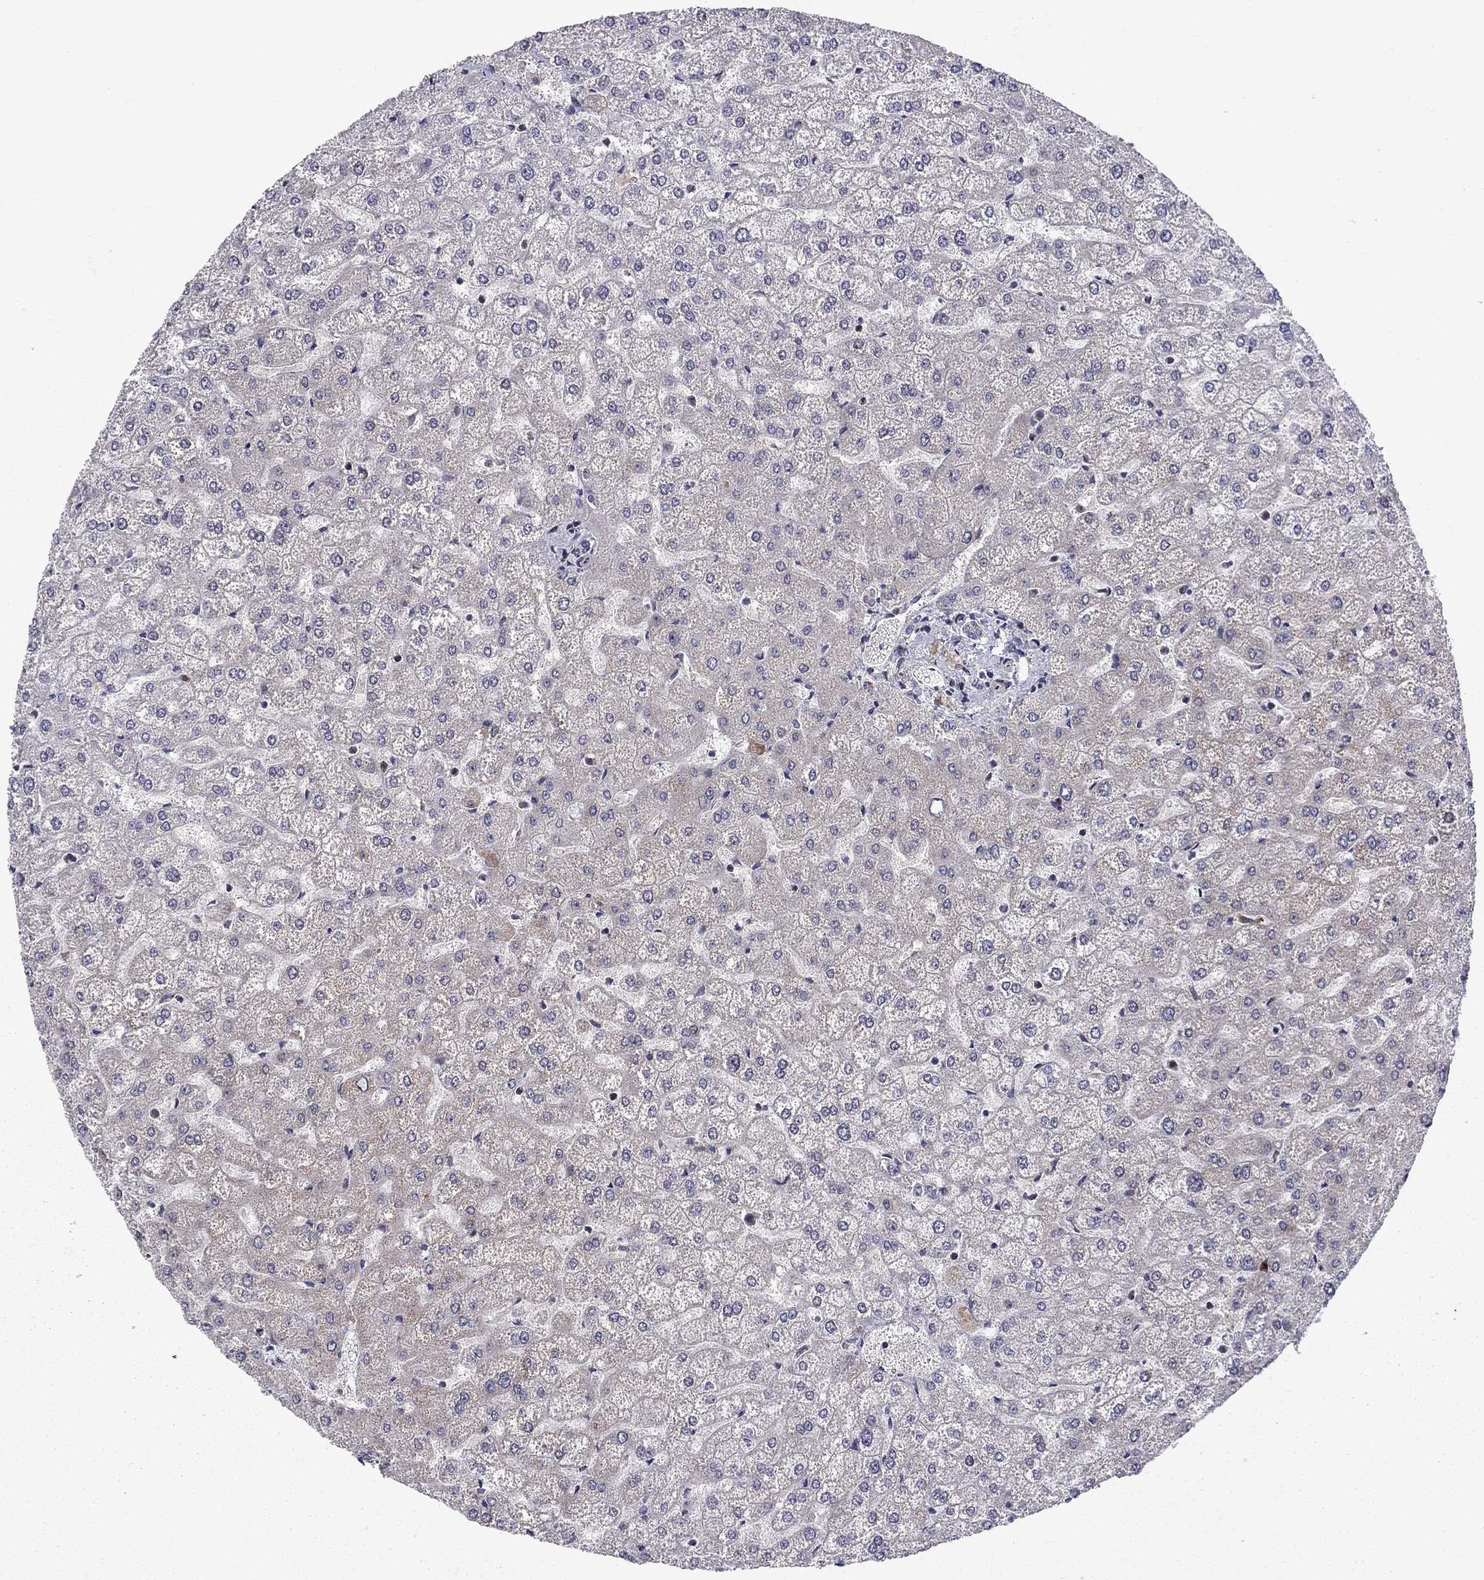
{"staining": {"intensity": "negative", "quantity": "none", "location": "none"}, "tissue": "liver", "cell_type": "Cholangiocytes", "image_type": "normal", "snomed": [{"axis": "morphology", "description": "Normal tissue, NOS"}, {"axis": "topography", "description": "Liver"}], "caption": "Photomicrograph shows no significant protein expression in cholangiocytes of unremarkable liver.", "gene": "MIOS", "patient": {"sex": "female", "age": 32}}